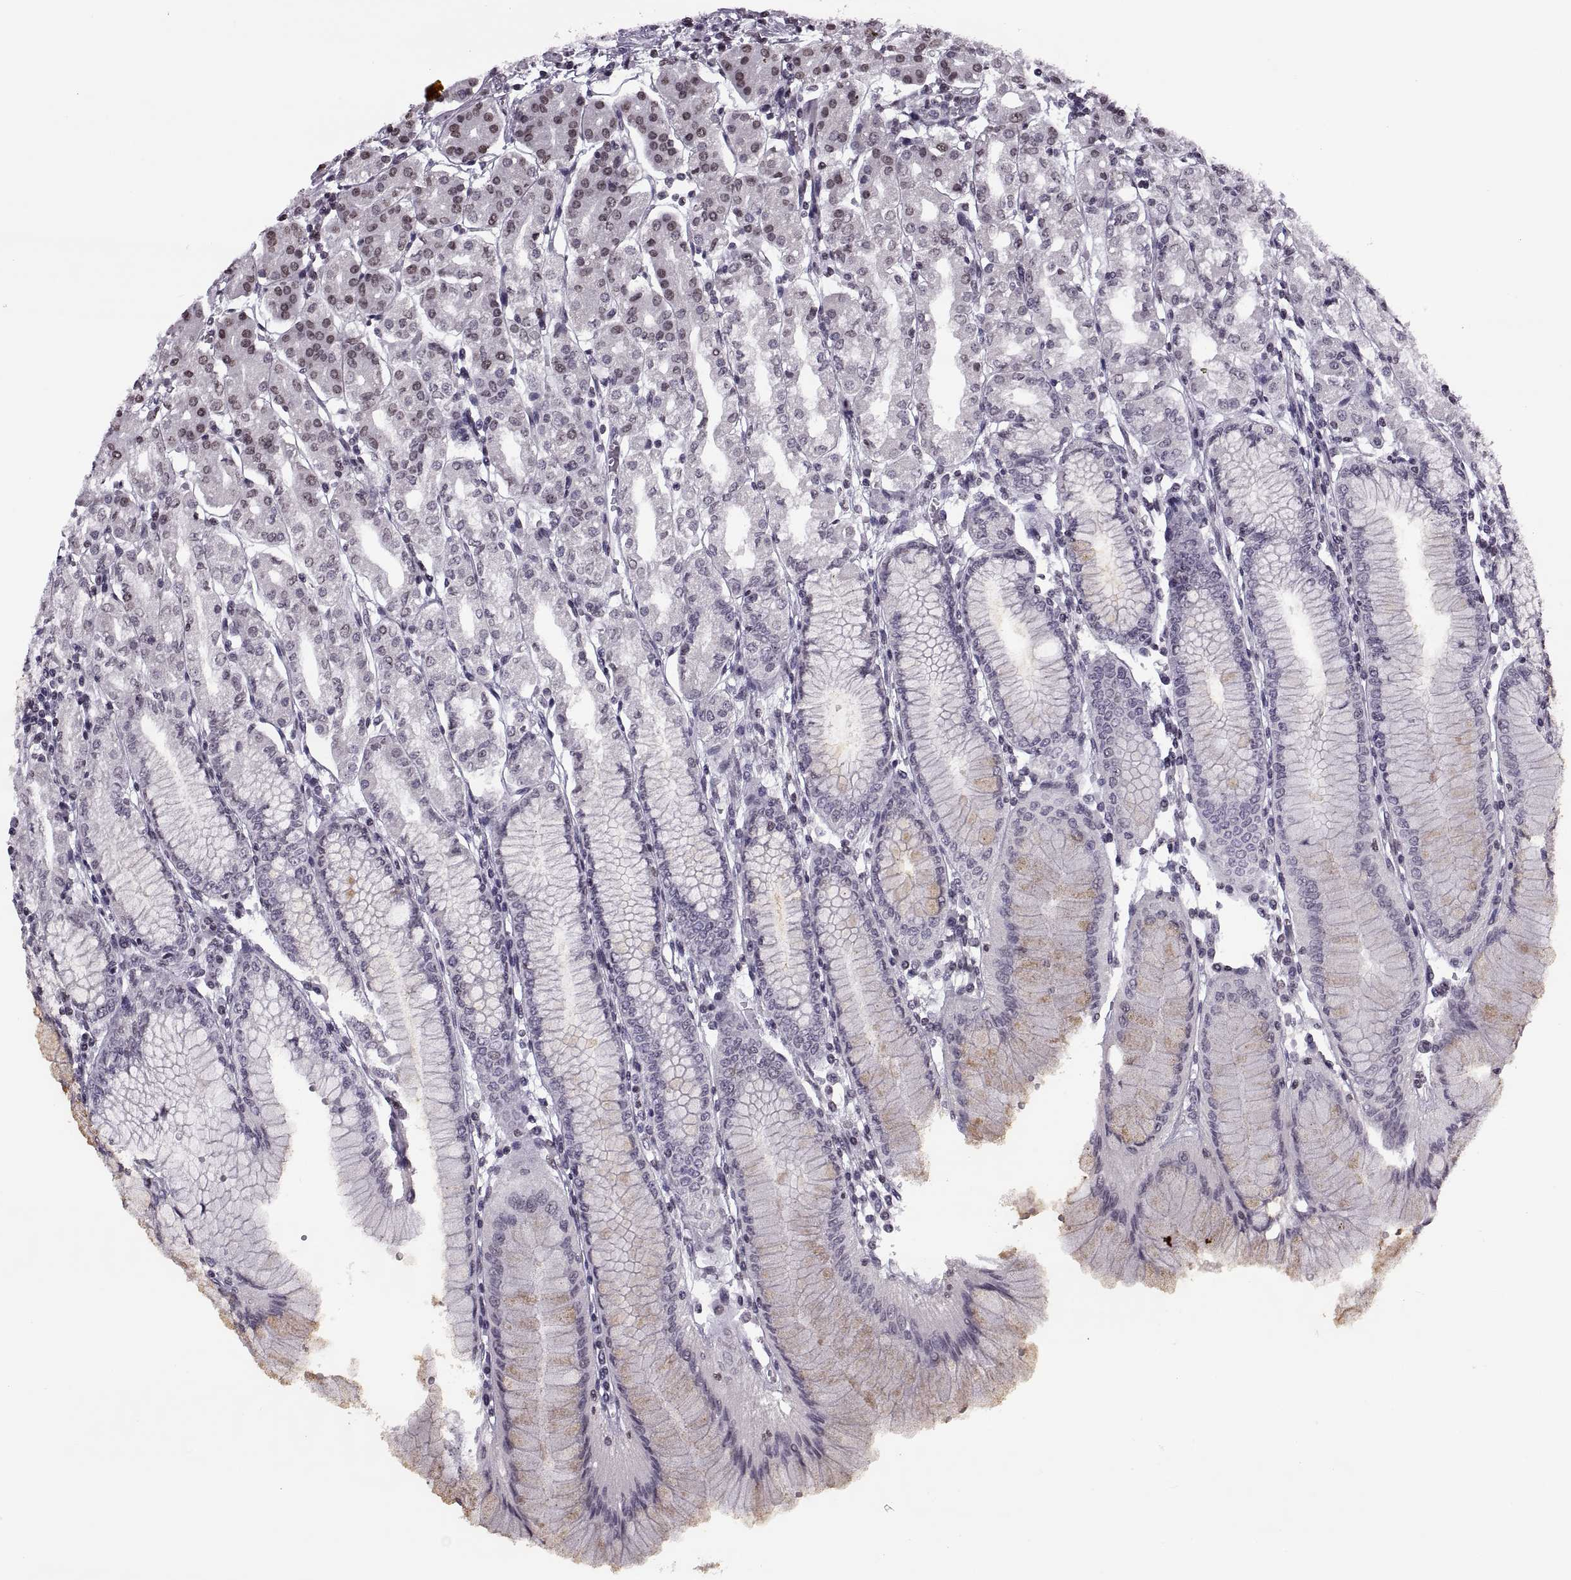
{"staining": {"intensity": "negative", "quantity": "none", "location": "none"}, "tissue": "stomach", "cell_type": "Glandular cells", "image_type": "normal", "snomed": [{"axis": "morphology", "description": "Normal tissue, NOS"}, {"axis": "topography", "description": "Skeletal muscle"}, {"axis": "topography", "description": "Stomach"}], "caption": "This is an IHC image of normal stomach. There is no staining in glandular cells.", "gene": "H1", "patient": {"sex": "female", "age": 57}}